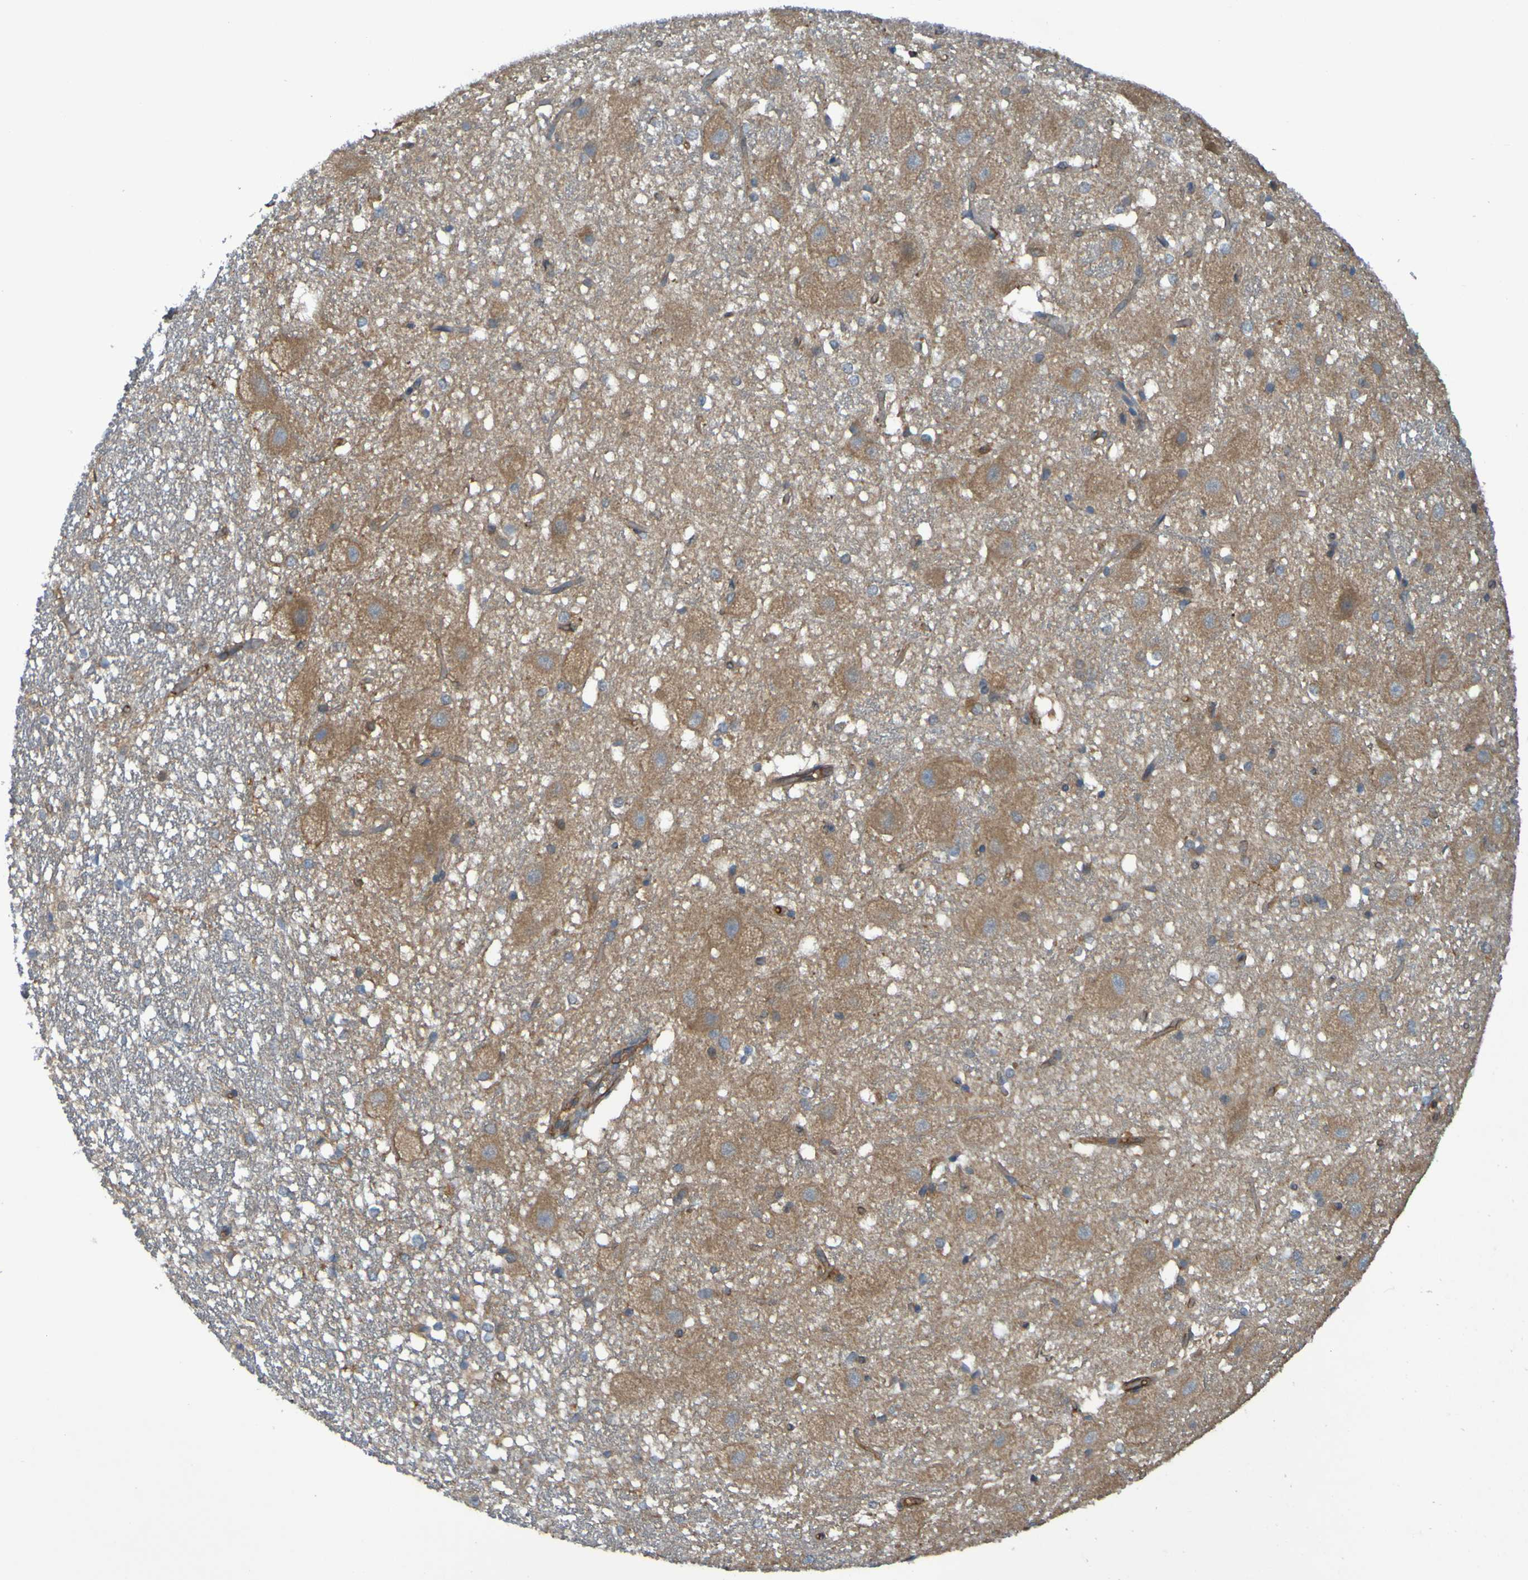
{"staining": {"intensity": "negative", "quantity": "none", "location": "none"}, "tissue": "hippocampus", "cell_type": "Glial cells", "image_type": "normal", "snomed": [{"axis": "morphology", "description": "Normal tissue, NOS"}, {"axis": "topography", "description": "Hippocampus"}], "caption": "Immunohistochemistry of unremarkable hippocampus exhibits no staining in glial cells. Nuclei are stained in blue.", "gene": "DNAJC4", "patient": {"sex": "female", "age": 19}}